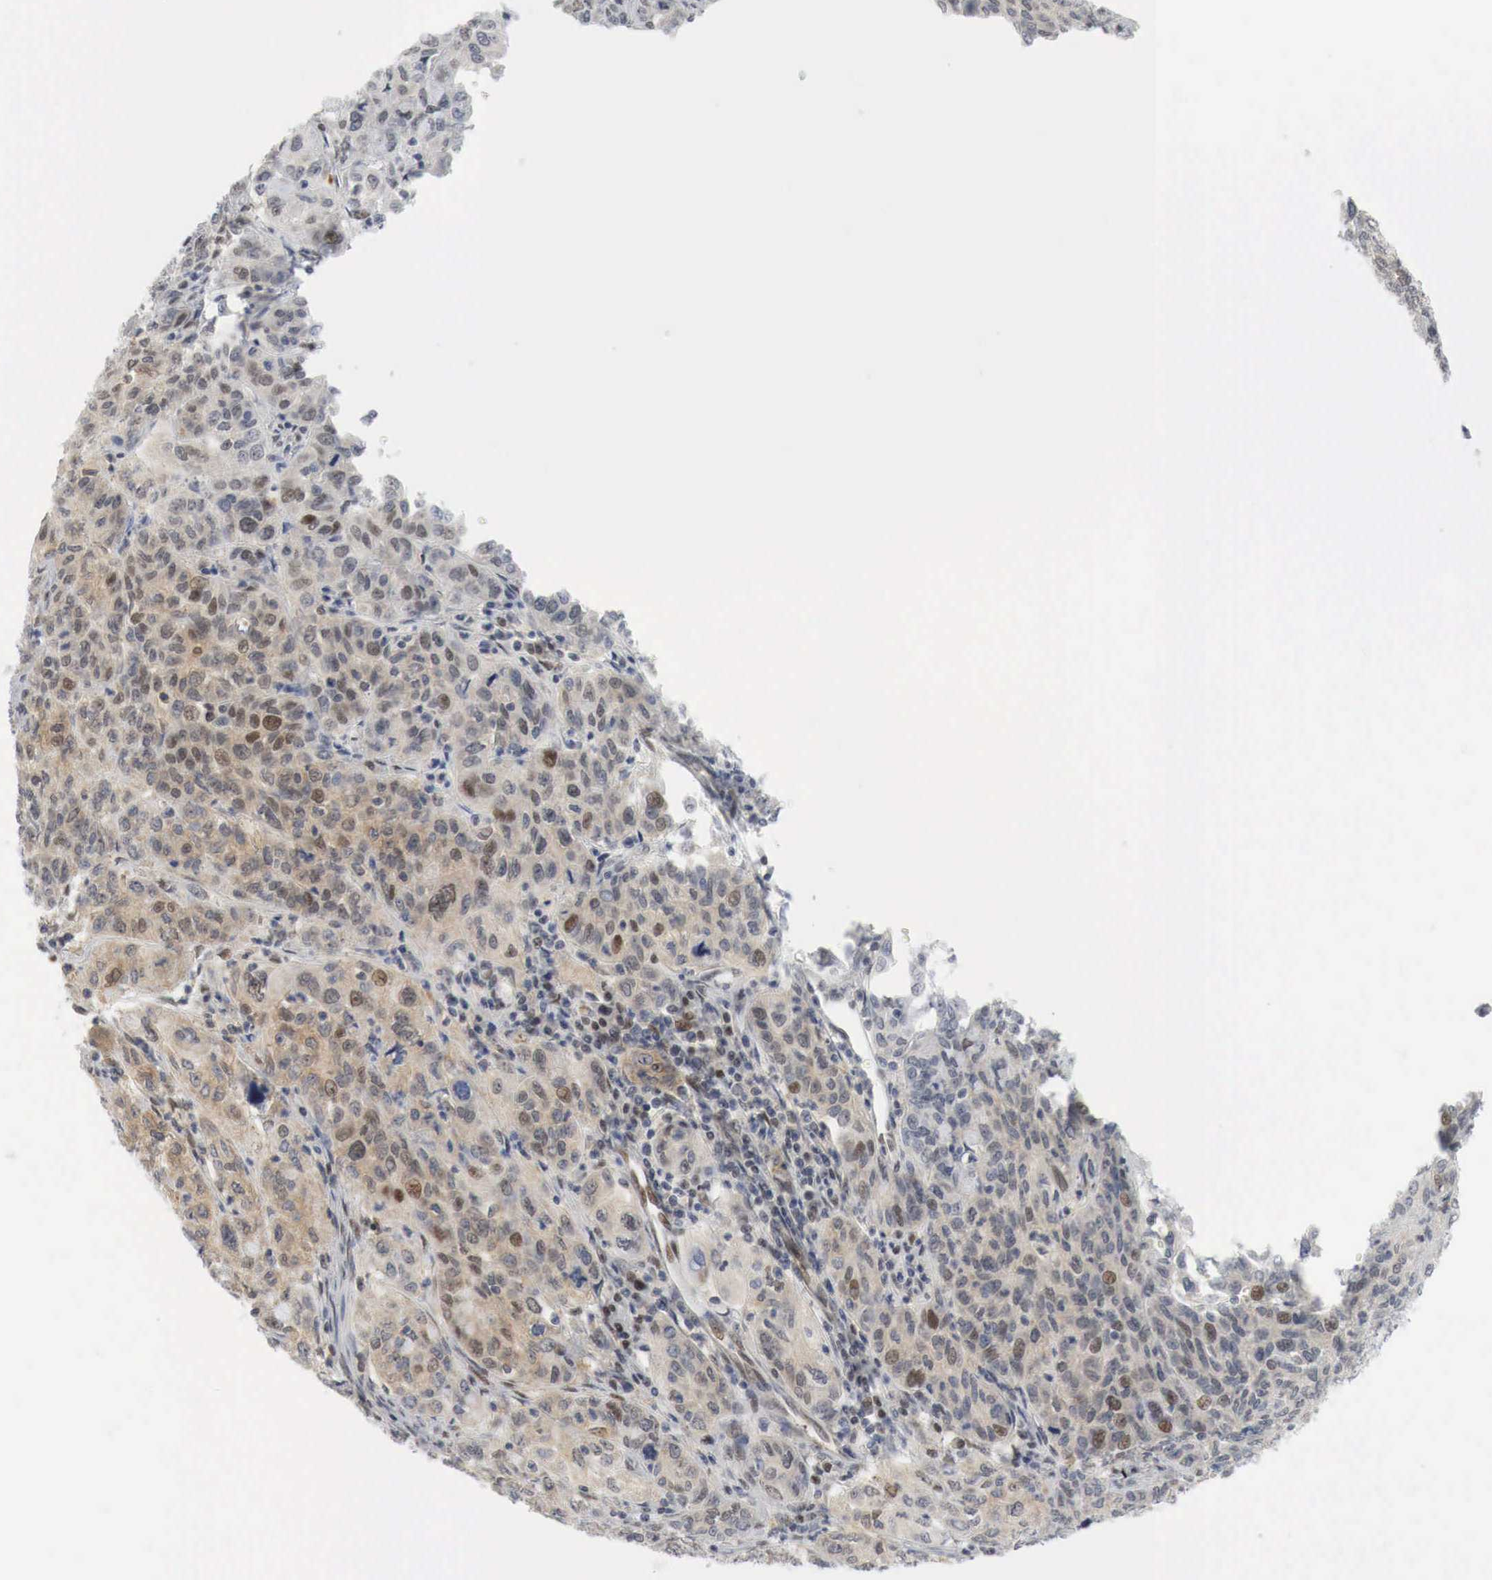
{"staining": {"intensity": "moderate", "quantity": "25%-75%", "location": "cytoplasmic/membranous,nuclear"}, "tissue": "cervical cancer", "cell_type": "Tumor cells", "image_type": "cancer", "snomed": [{"axis": "morphology", "description": "Squamous cell carcinoma, NOS"}, {"axis": "topography", "description": "Cervix"}], "caption": "Squamous cell carcinoma (cervical) stained for a protein (brown) demonstrates moderate cytoplasmic/membranous and nuclear positive staining in about 25%-75% of tumor cells.", "gene": "MYC", "patient": {"sex": "female", "age": 38}}